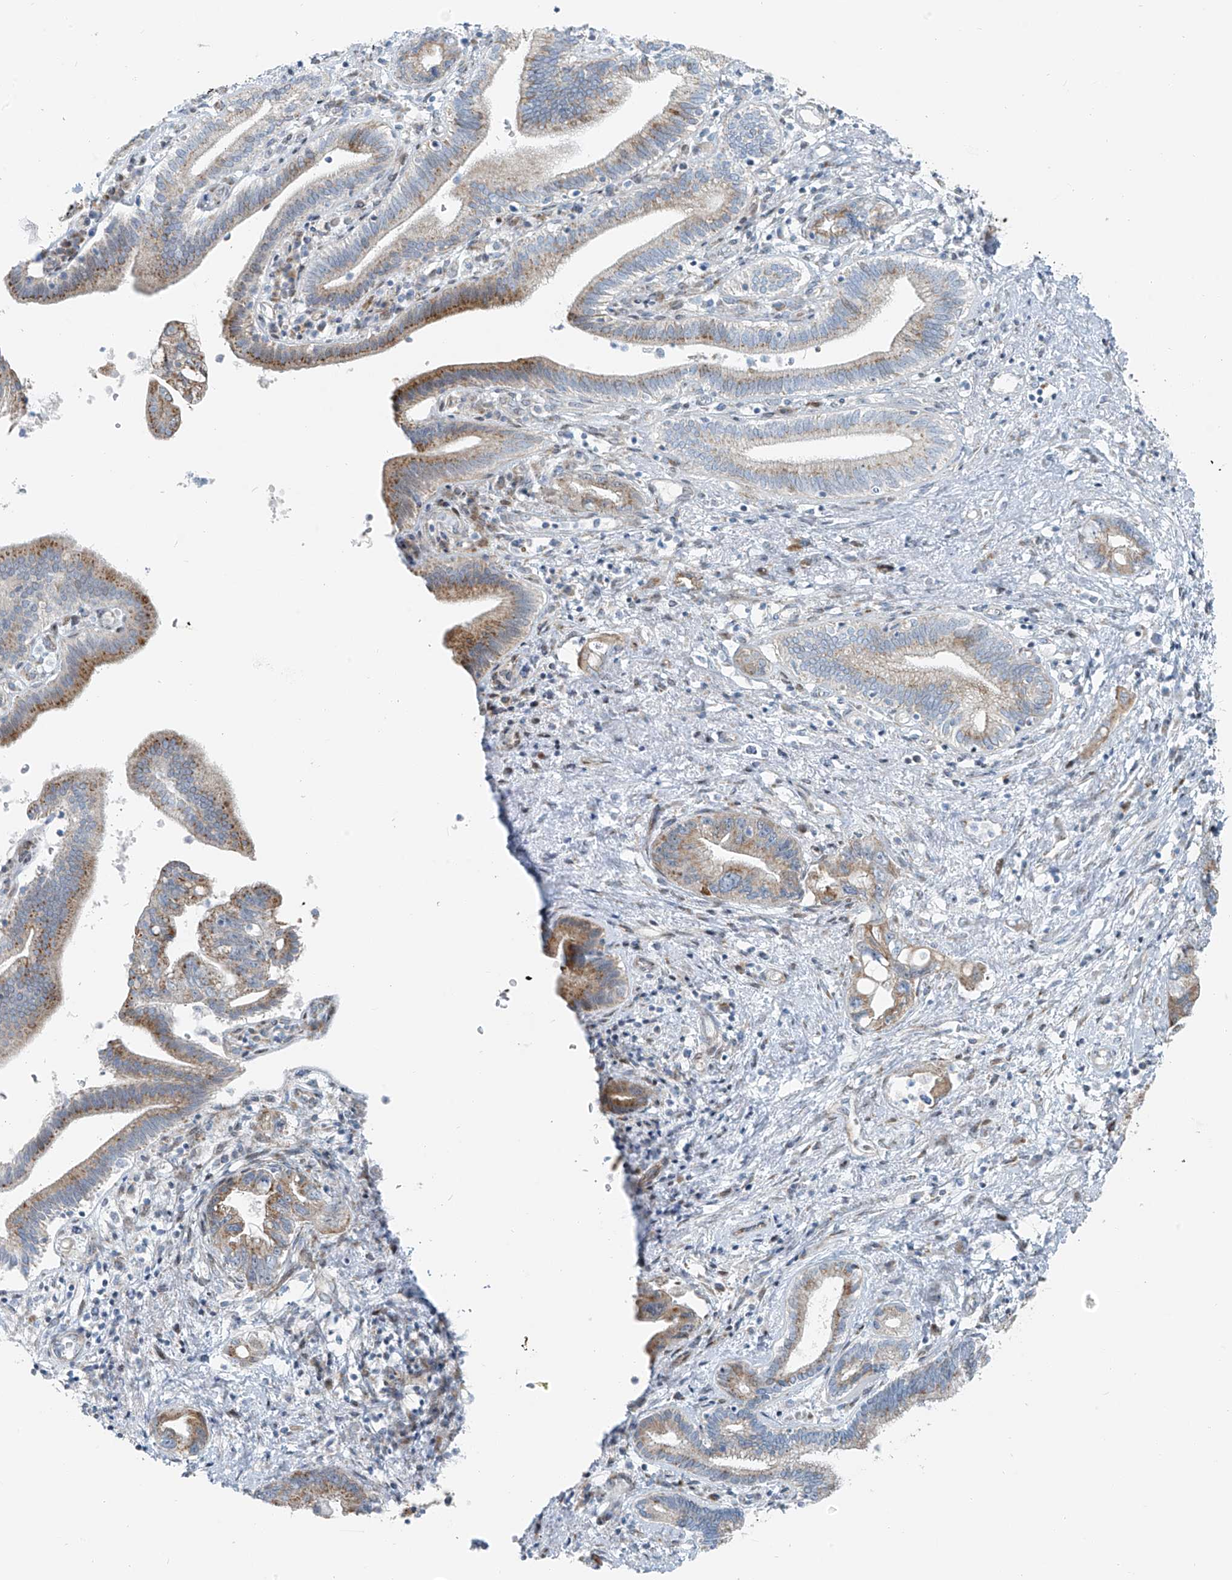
{"staining": {"intensity": "moderate", "quantity": "25%-75%", "location": "cytoplasmic/membranous"}, "tissue": "pancreatic cancer", "cell_type": "Tumor cells", "image_type": "cancer", "snomed": [{"axis": "morphology", "description": "Adenocarcinoma, NOS"}, {"axis": "topography", "description": "Pancreas"}], "caption": "Pancreatic adenocarcinoma tissue displays moderate cytoplasmic/membranous positivity in approximately 25%-75% of tumor cells, visualized by immunohistochemistry.", "gene": "HIC2", "patient": {"sex": "female", "age": 73}}